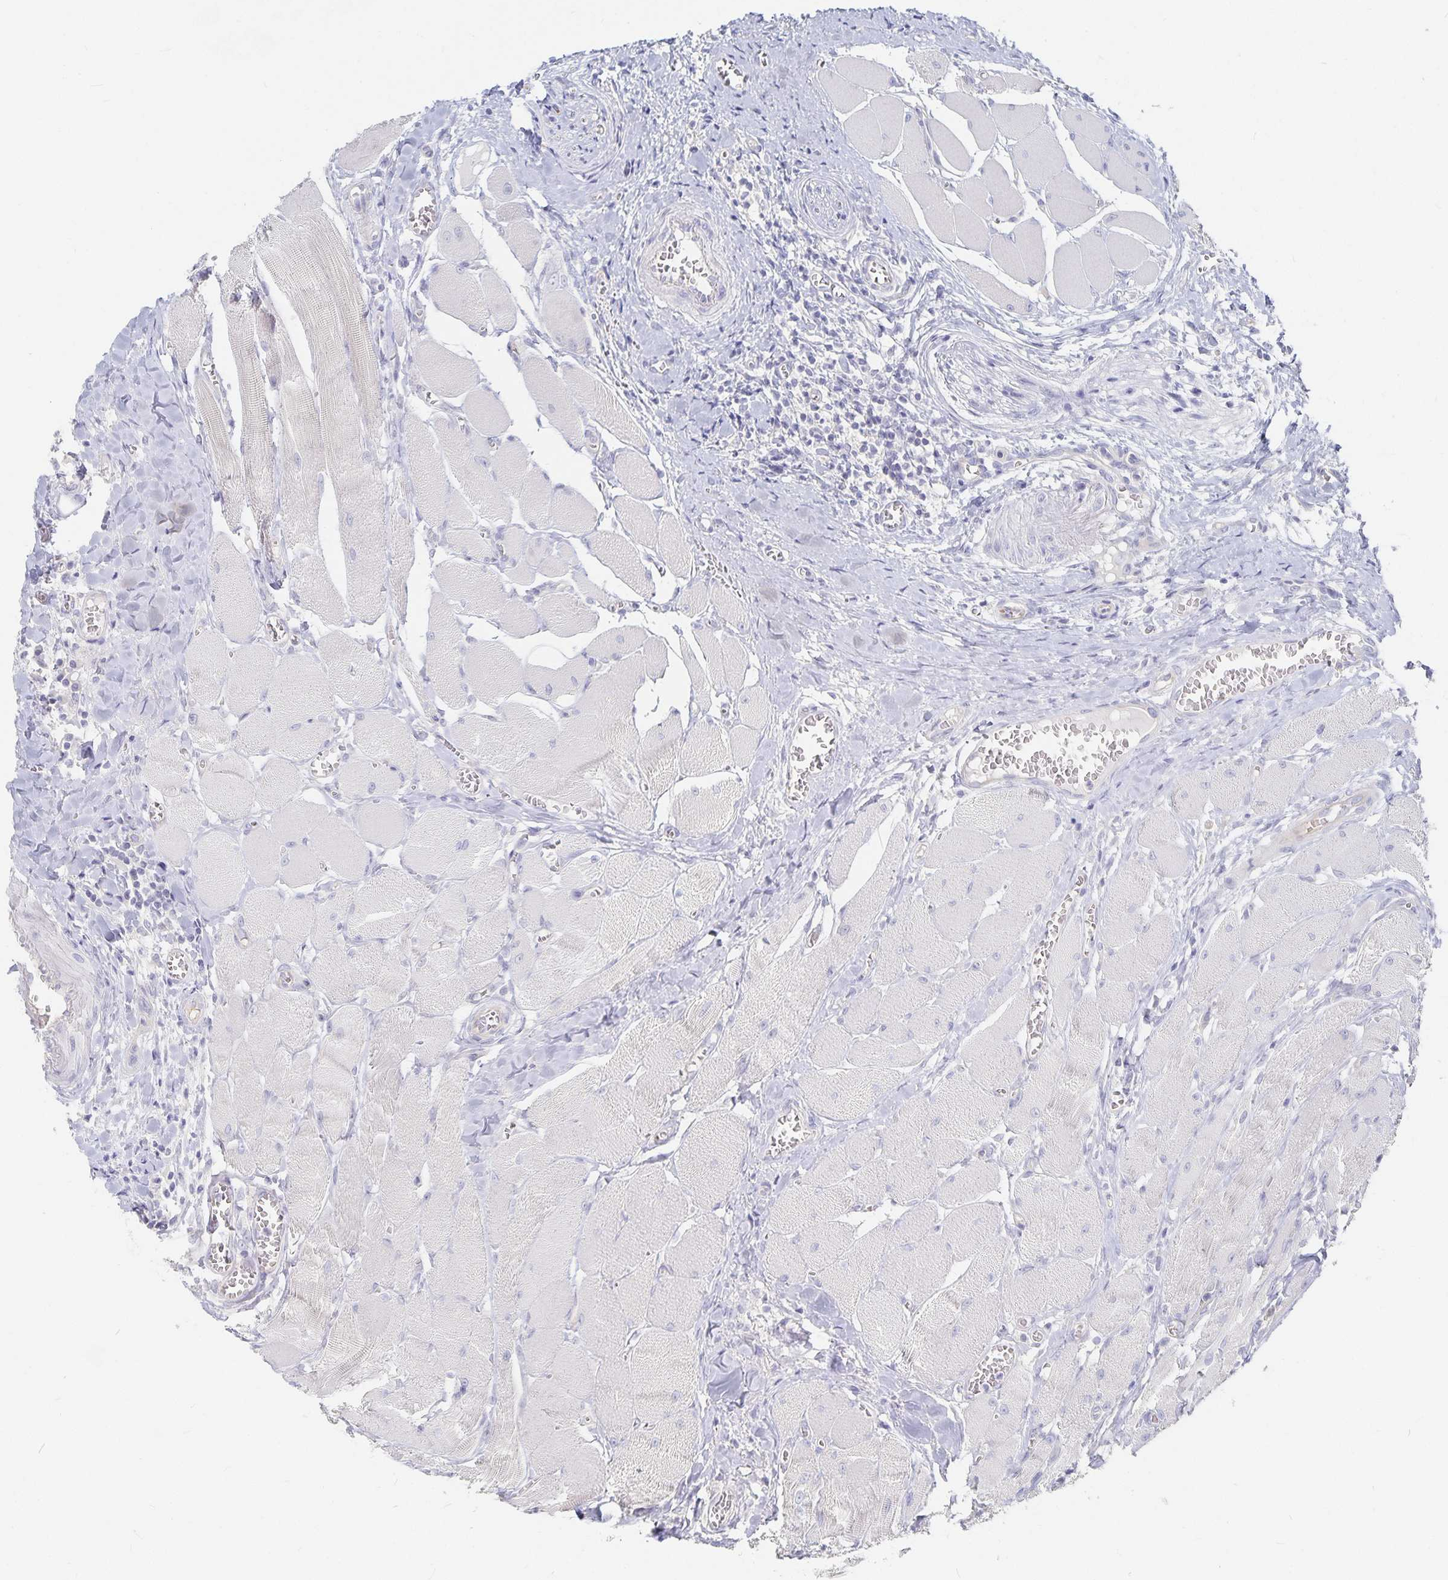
{"staining": {"intensity": "negative", "quantity": "none", "location": "none"}, "tissue": "head and neck cancer", "cell_type": "Tumor cells", "image_type": "cancer", "snomed": [{"axis": "morphology", "description": "Squamous cell carcinoma, NOS"}, {"axis": "topography", "description": "Oral tissue"}, {"axis": "topography", "description": "Head-Neck"}], "caption": "High magnification brightfield microscopy of head and neck cancer (squamous cell carcinoma) stained with DAB (brown) and counterstained with hematoxylin (blue): tumor cells show no significant staining.", "gene": "DNAH9", "patient": {"sex": "male", "age": 49}}